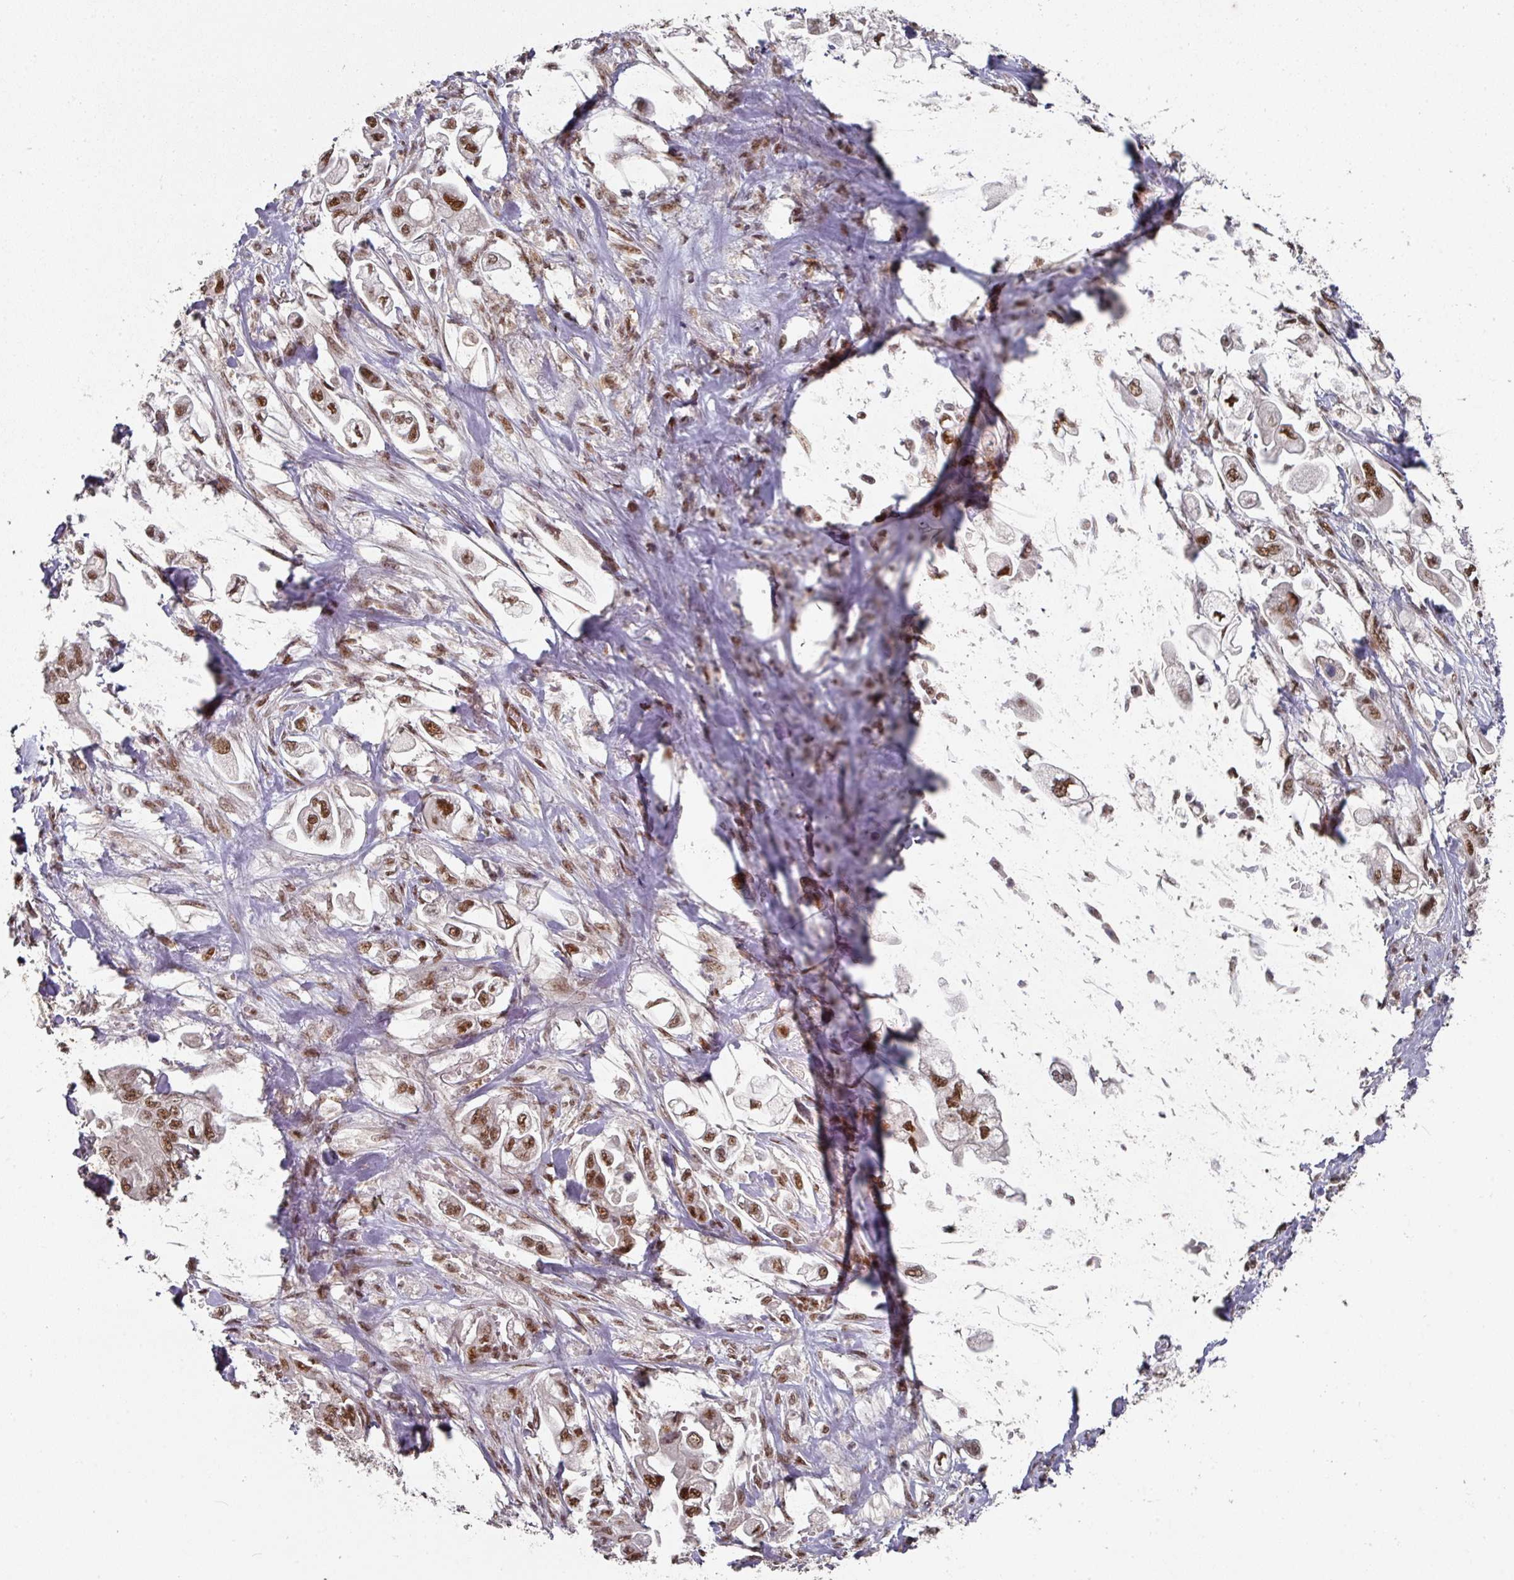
{"staining": {"intensity": "moderate", "quantity": ">75%", "location": "nuclear"}, "tissue": "stomach cancer", "cell_type": "Tumor cells", "image_type": "cancer", "snomed": [{"axis": "morphology", "description": "Adenocarcinoma, NOS"}, {"axis": "topography", "description": "Stomach"}], "caption": "Moderate nuclear expression for a protein is appreciated in about >75% of tumor cells of adenocarcinoma (stomach) using IHC.", "gene": "MEPCE", "patient": {"sex": "male", "age": 62}}